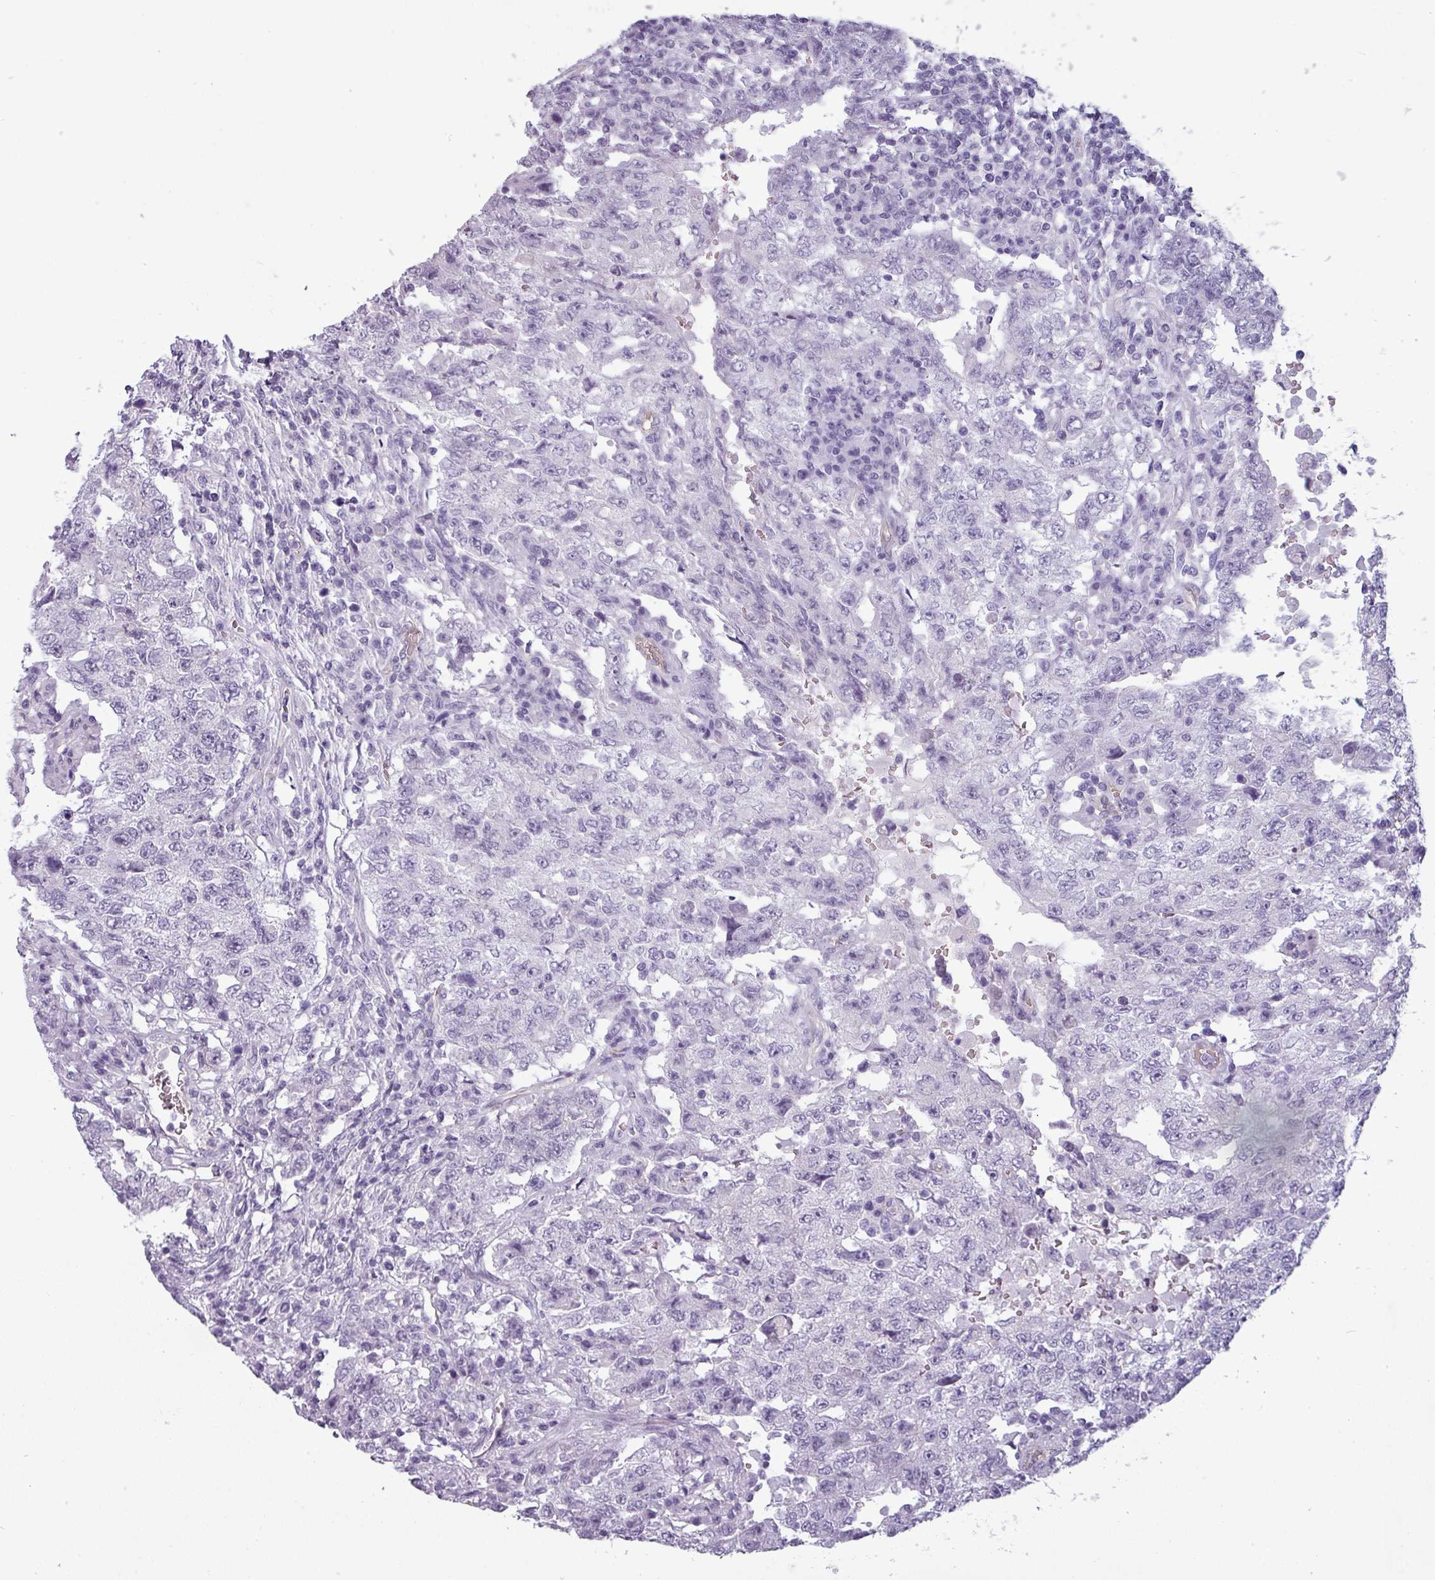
{"staining": {"intensity": "negative", "quantity": "none", "location": "none"}, "tissue": "testis cancer", "cell_type": "Tumor cells", "image_type": "cancer", "snomed": [{"axis": "morphology", "description": "Carcinoma, Embryonal, NOS"}, {"axis": "topography", "description": "Testis"}], "caption": "Testis cancer stained for a protein using immunohistochemistry displays no expression tumor cells.", "gene": "AREL1", "patient": {"sex": "male", "age": 26}}